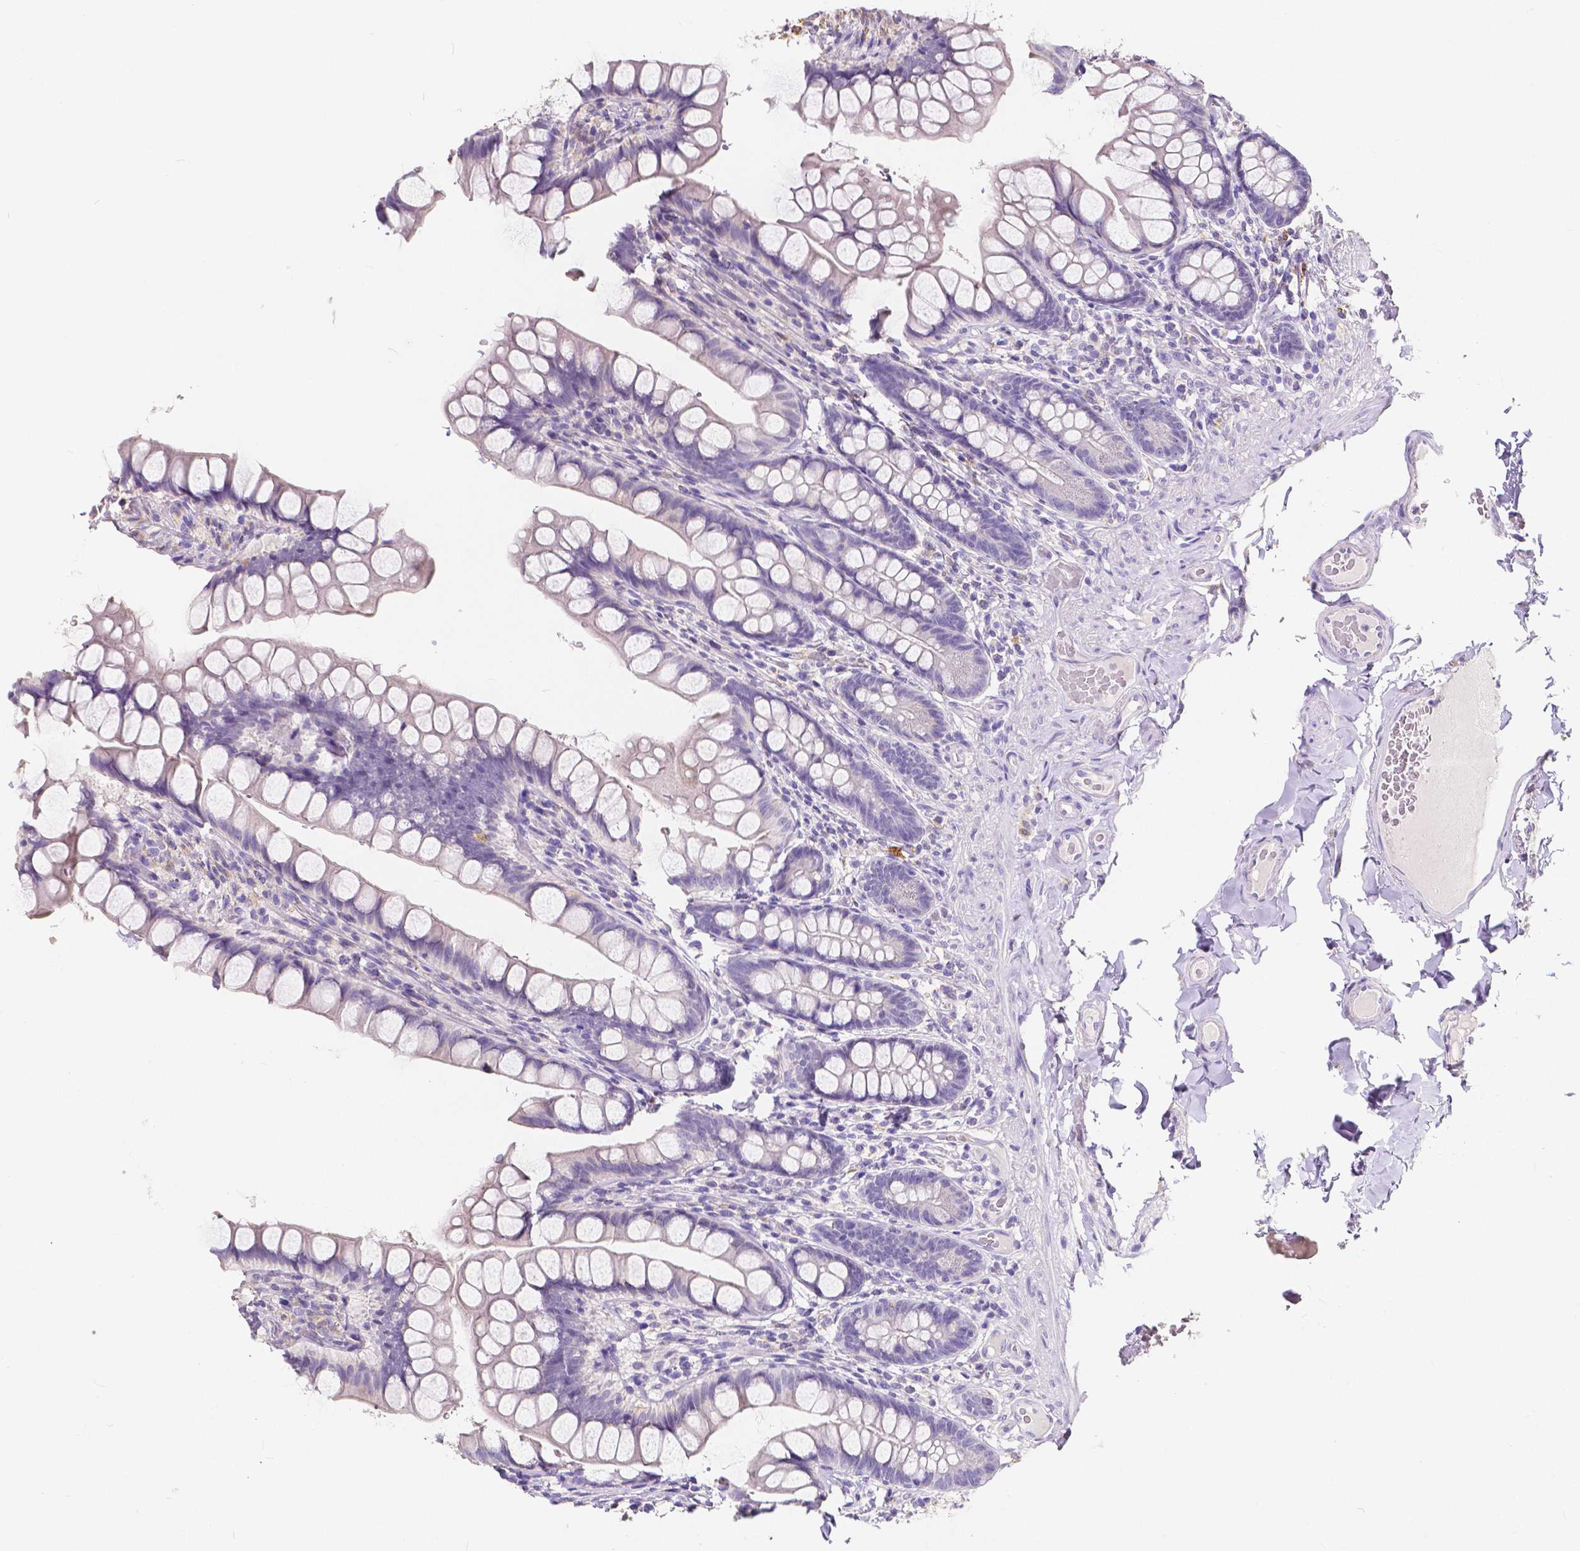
{"staining": {"intensity": "negative", "quantity": "none", "location": "none"}, "tissue": "small intestine", "cell_type": "Glandular cells", "image_type": "normal", "snomed": [{"axis": "morphology", "description": "Normal tissue, NOS"}, {"axis": "topography", "description": "Small intestine"}], "caption": "A high-resolution photomicrograph shows IHC staining of benign small intestine, which displays no significant positivity in glandular cells.", "gene": "ACP5", "patient": {"sex": "male", "age": 70}}